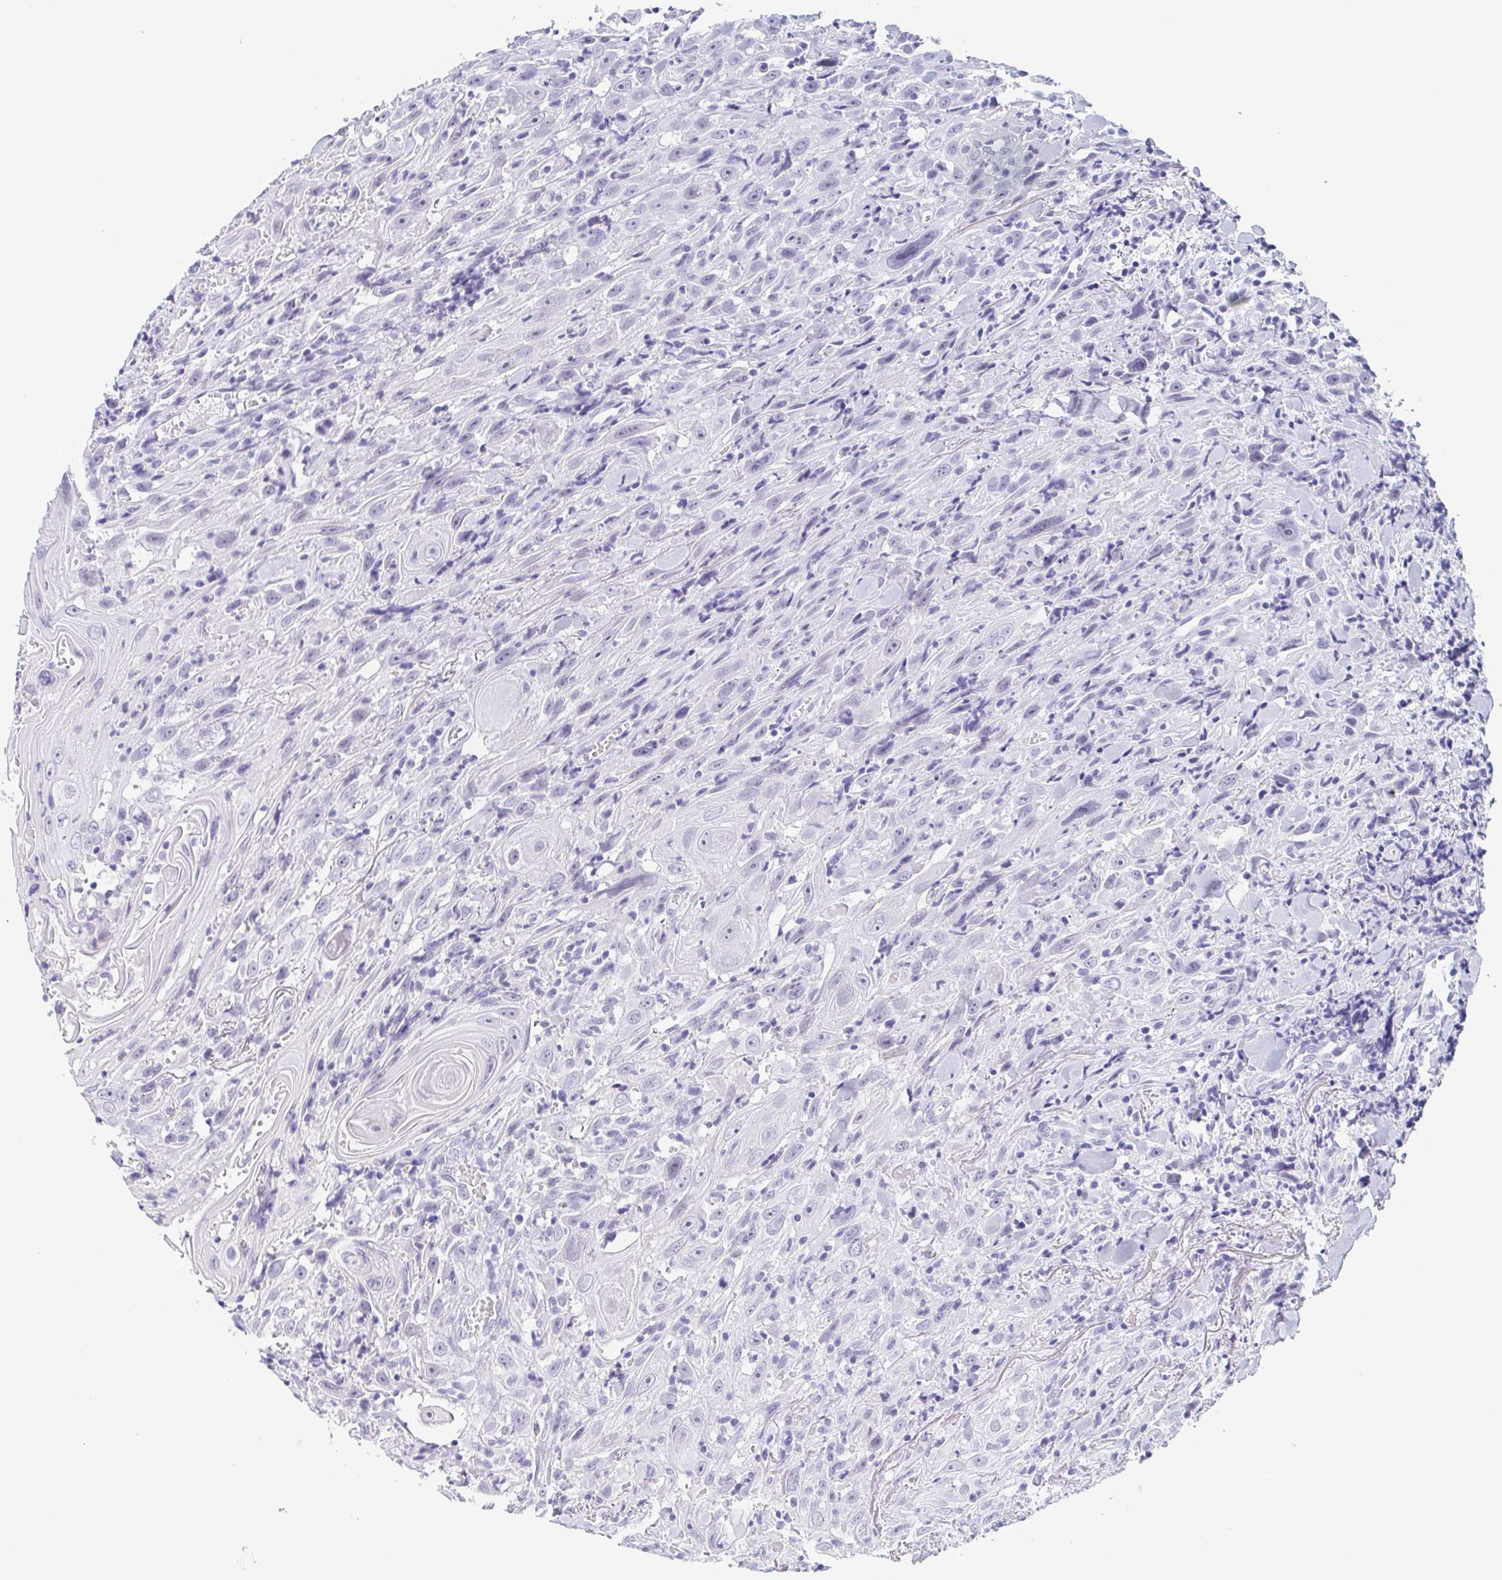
{"staining": {"intensity": "negative", "quantity": "none", "location": "none"}, "tissue": "head and neck cancer", "cell_type": "Tumor cells", "image_type": "cancer", "snomed": [{"axis": "morphology", "description": "Squamous cell carcinoma, NOS"}, {"axis": "topography", "description": "Head-Neck"}], "caption": "Photomicrograph shows no significant protein staining in tumor cells of head and neck squamous cell carcinoma.", "gene": "REG4", "patient": {"sex": "female", "age": 95}}